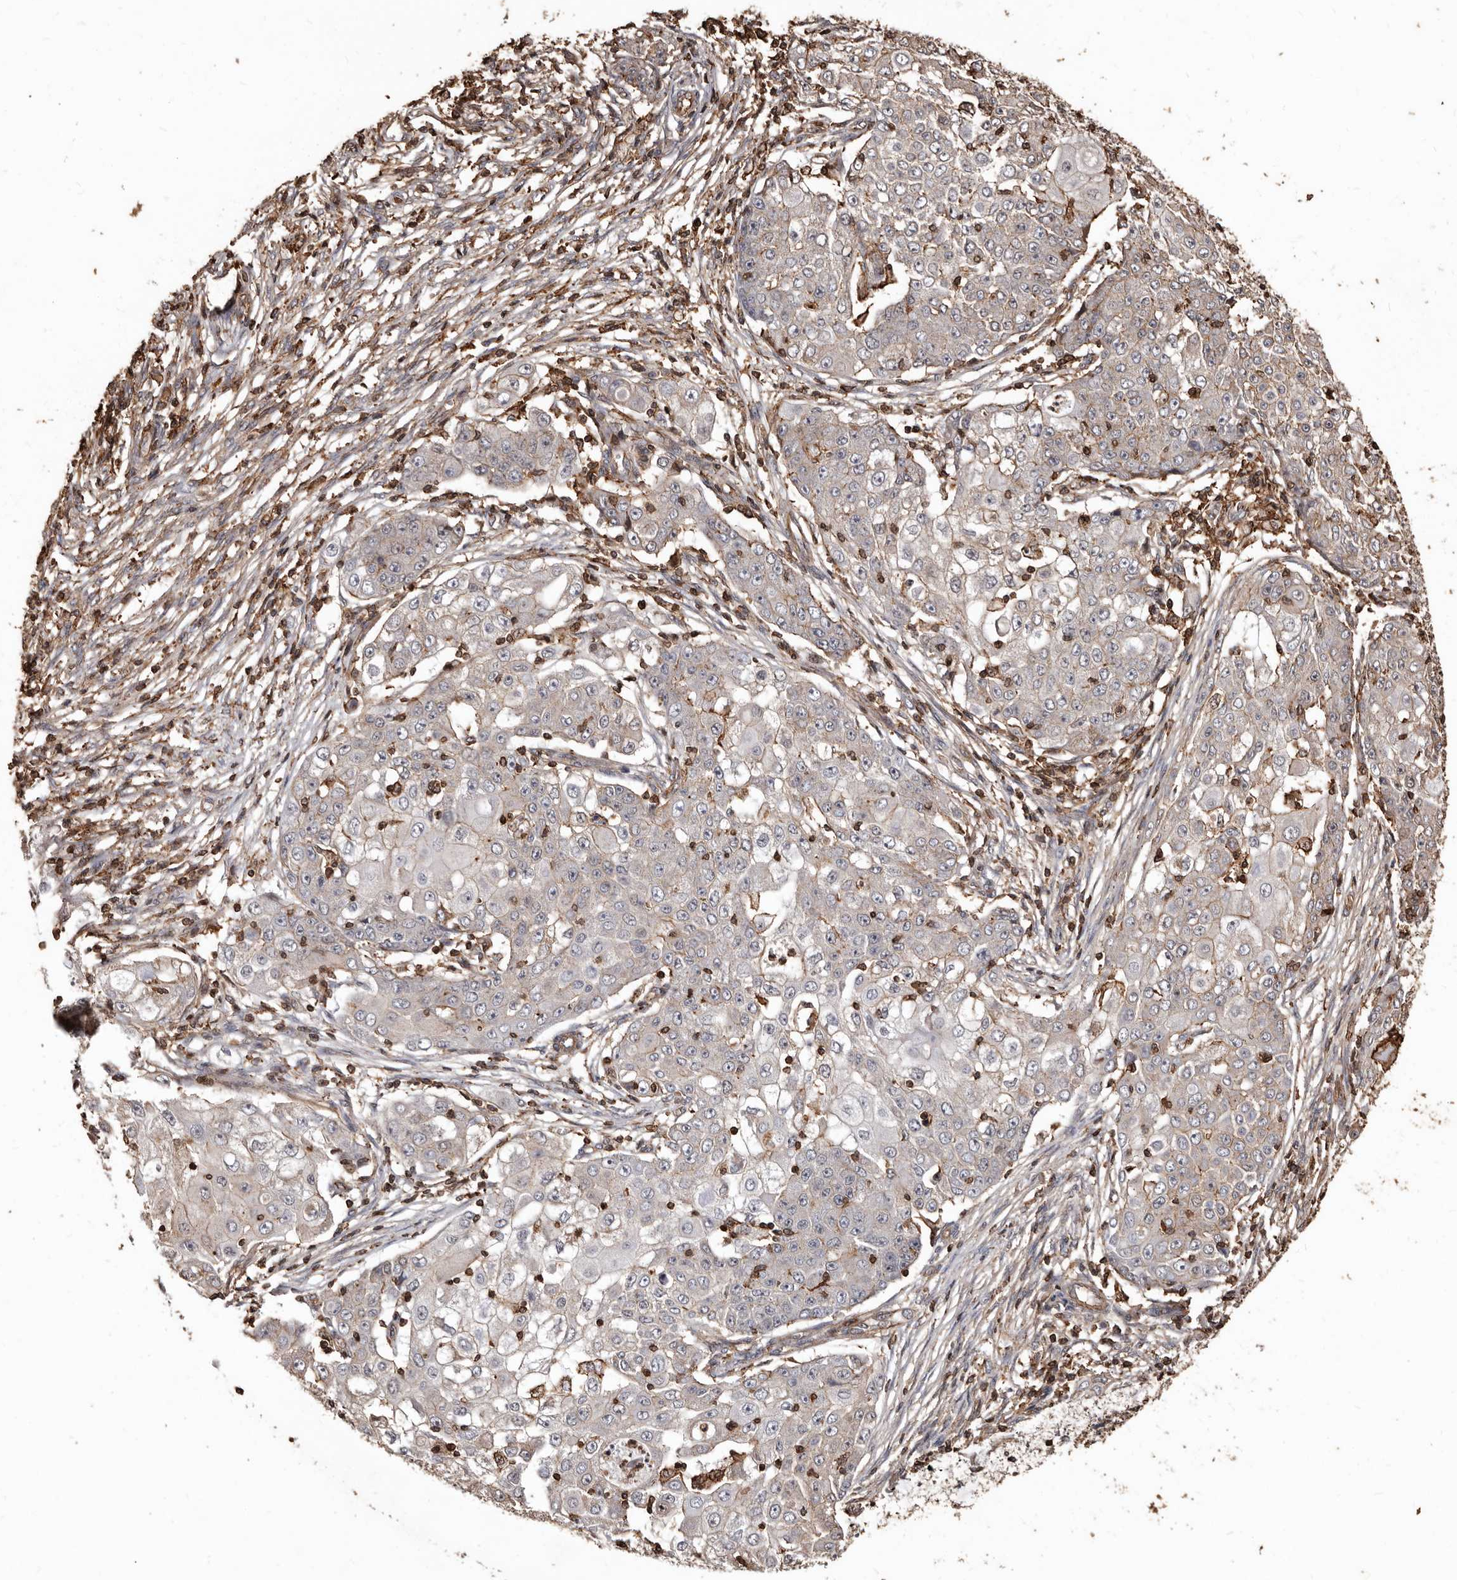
{"staining": {"intensity": "weak", "quantity": "<25%", "location": "cytoplasmic/membranous"}, "tissue": "ovarian cancer", "cell_type": "Tumor cells", "image_type": "cancer", "snomed": [{"axis": "morphology", "description": "Carcinoma, endometroid"}, {"axis": "topography", "description": "Ovary"}], "caption": "This micrograph is of ovarian endometroid carcinoma stained with immunohistochemistry (IHC) to label a protein in brown with the nuclei are counter-stained blue. There is no positivity in tumor cells. The staining is performed using DAB (3,3'-diaminobenzidine) brown chromogen with nuclei counter-stained in using hematoxylin.", "gene": "GSK3A", "patient": {"sex": "female", "age": 42}}